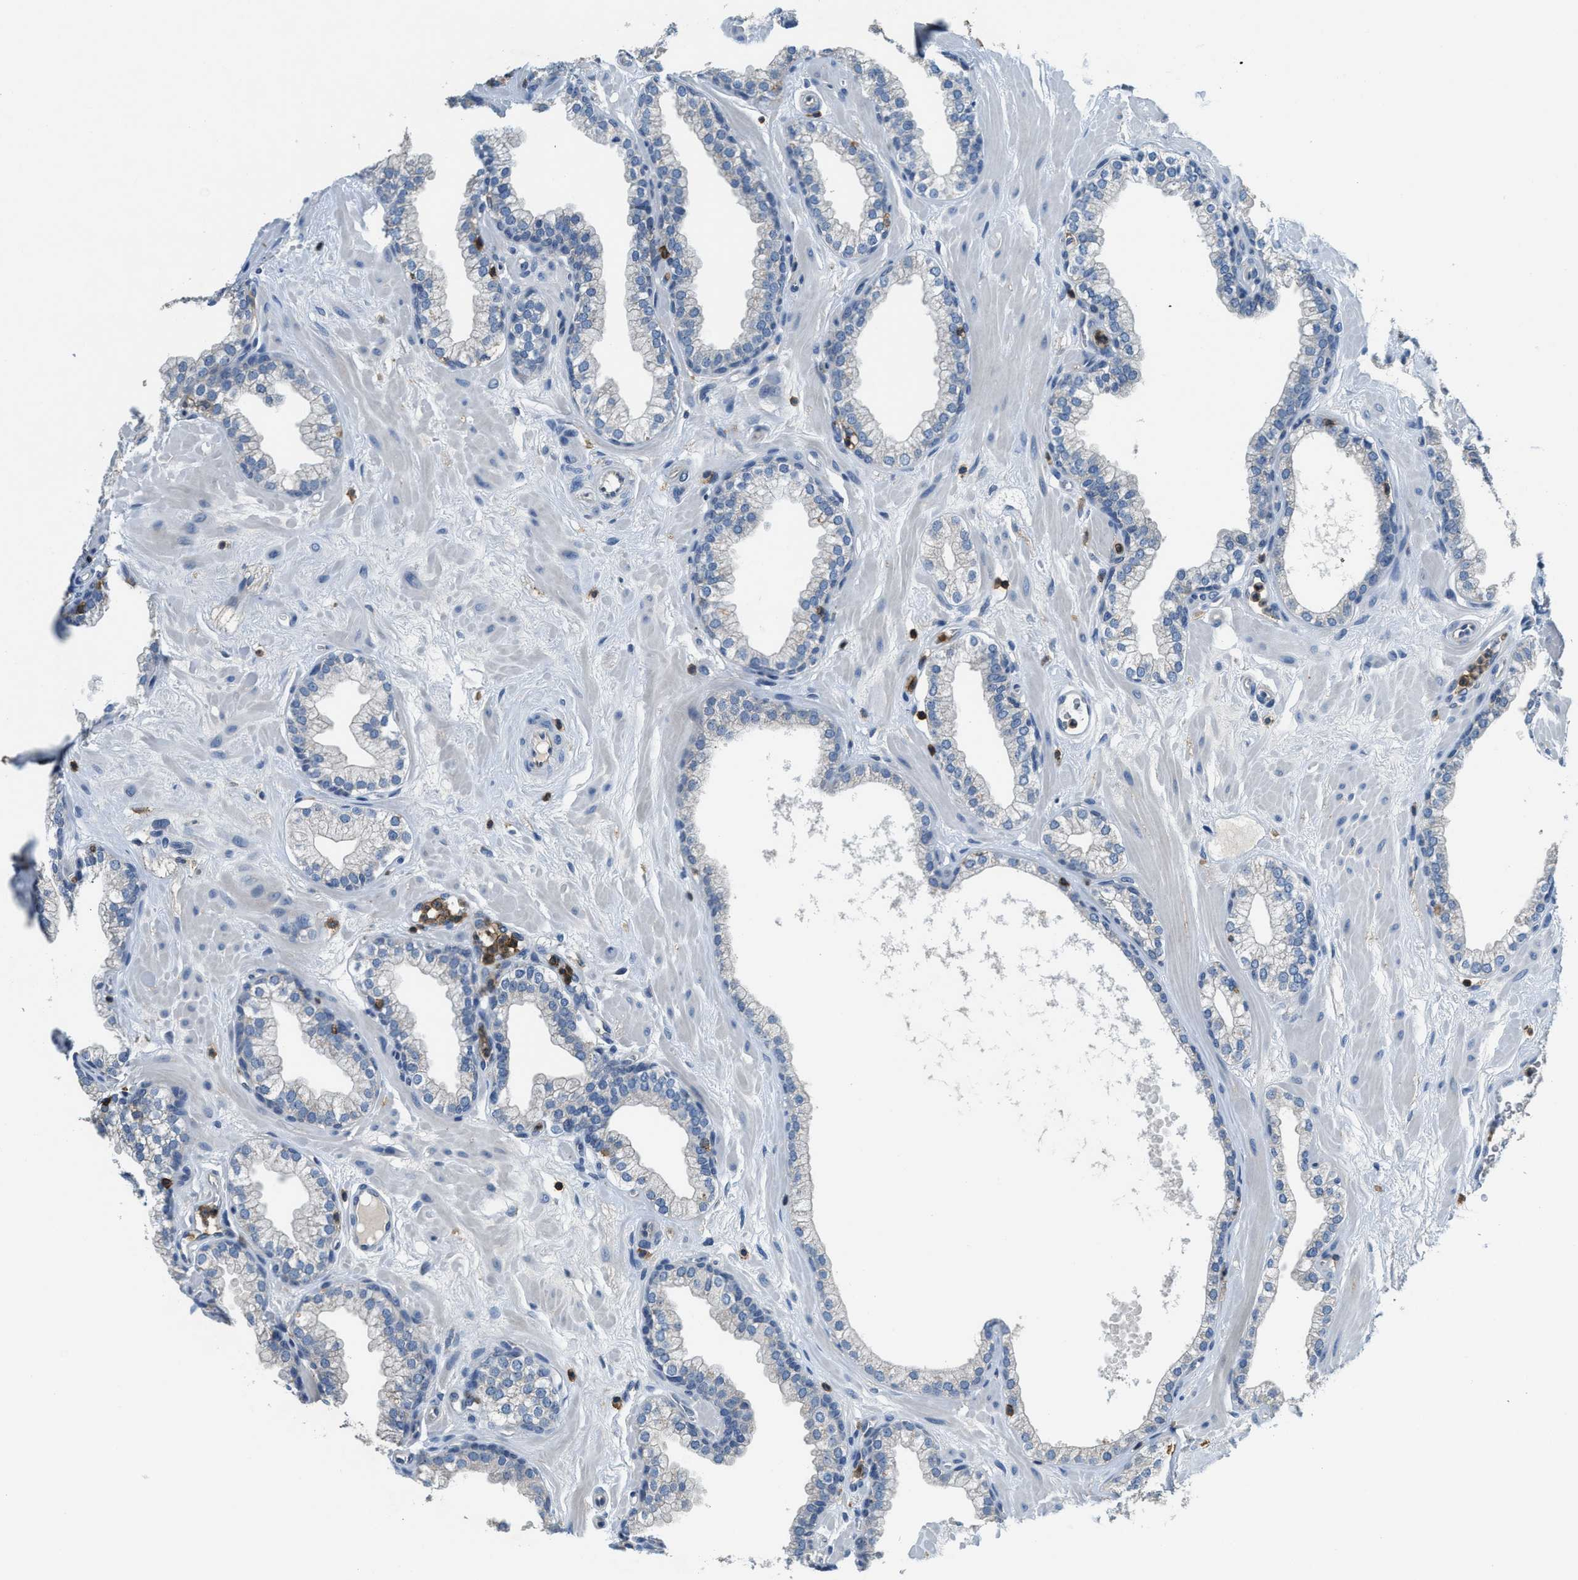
{"staining": {"intensity": "negative", "quantity": "none", "location": "none"}, "tissue": "prostate", "cell_type": "Glandular cells", "image_type": "normal", "snomed": [{"axis": "morphology", "description": "Normal tissue, NOS"}, {"axis": "morphology", "description": "Urothelial carcinoma, Low grade"}, {"axis": "topography", "description": "Urinary bladder"}, {"axis": "topography", "description": "Prostate"}], "caption": "Photomicrograph shows no significant protein staining in glandular cells of benign prostate.", "gene": "MYO1G", "patient": {"sex": "male", "age": 60}}